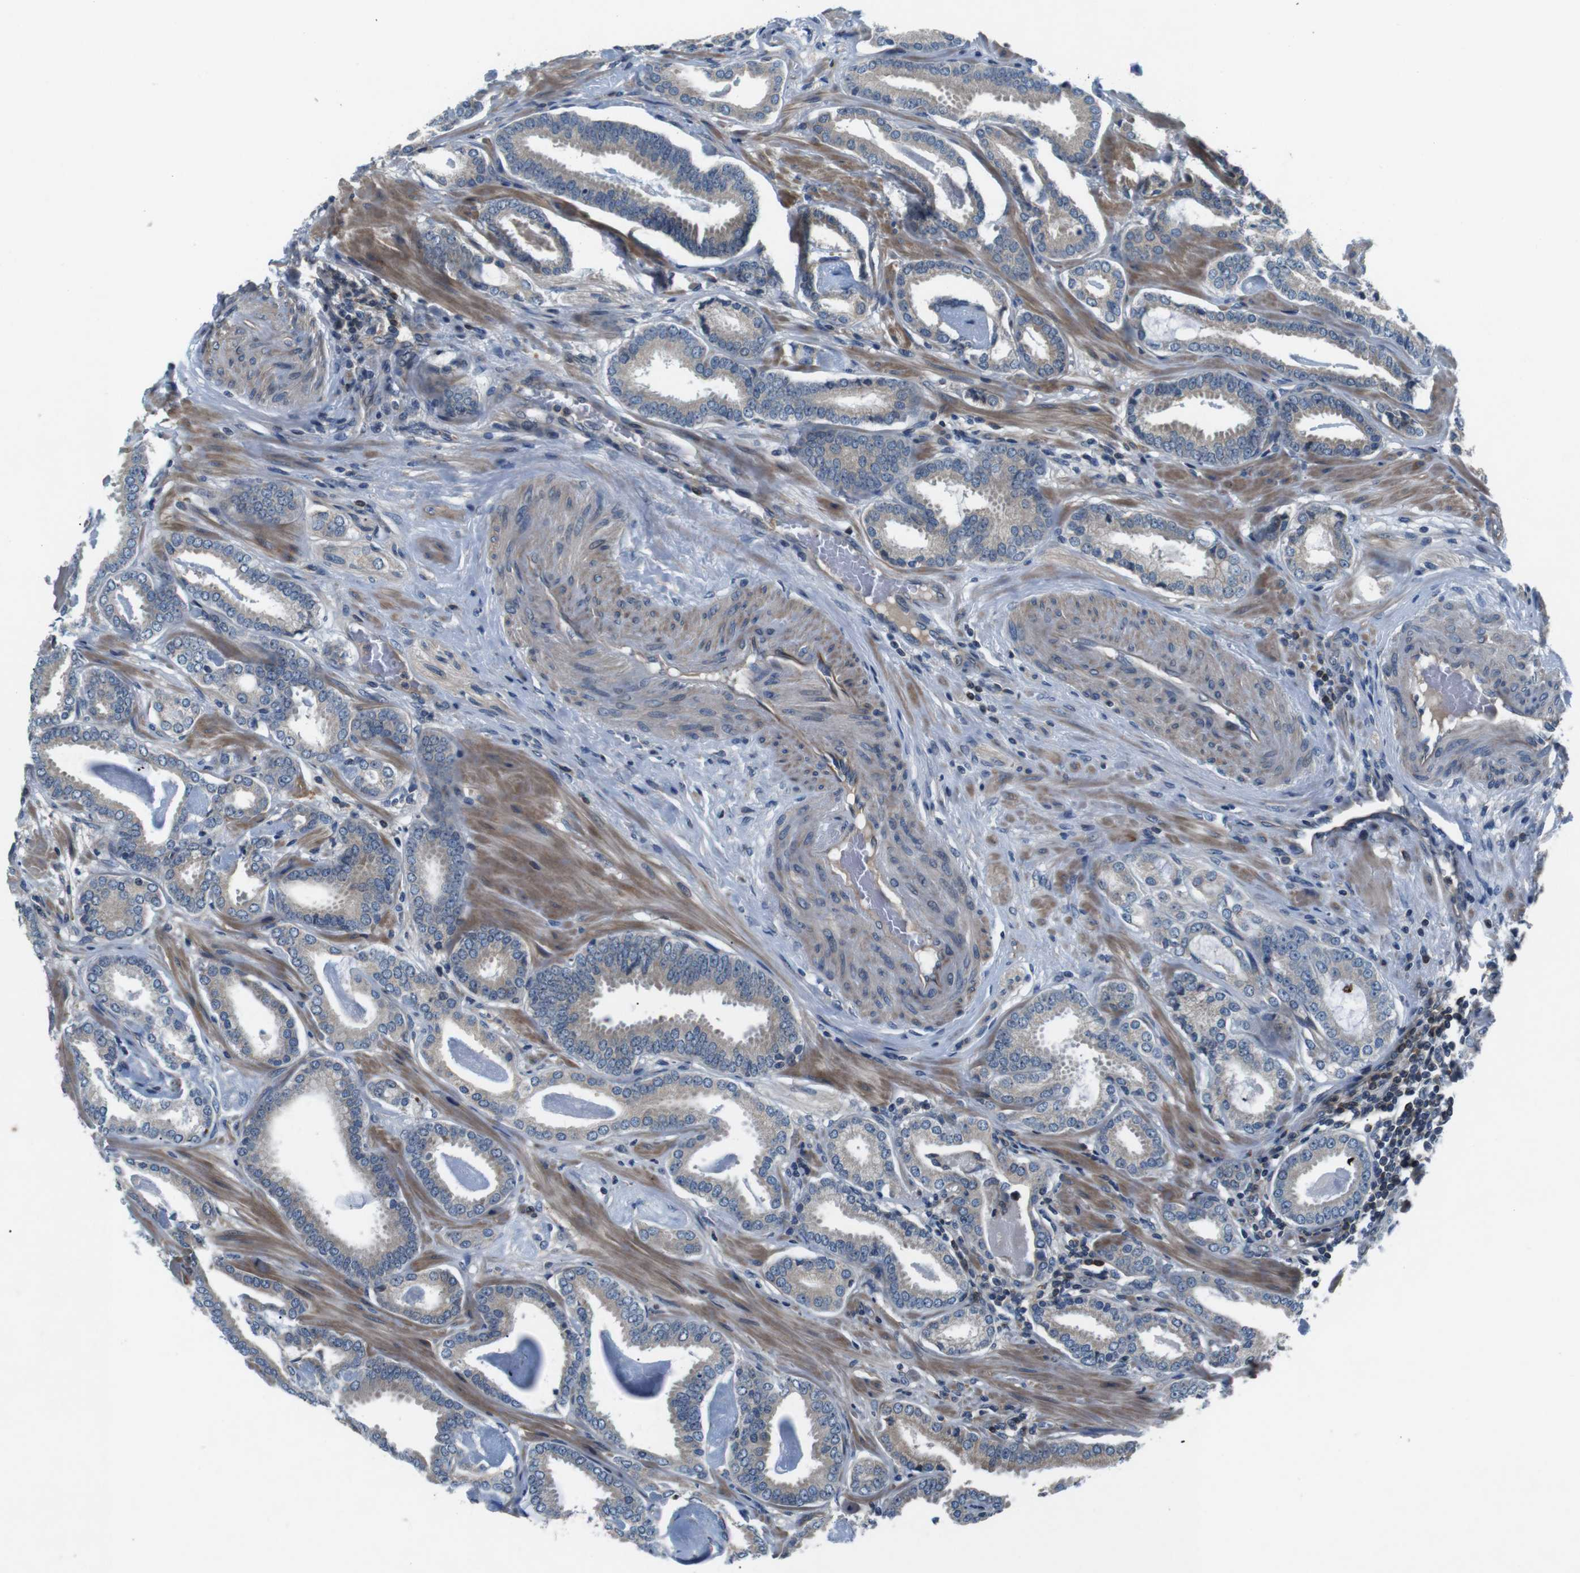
{"staining": {"intensity": "weak", "quantity": "25%-75%", "location": "cytoplasmic/membranous"}, "tissue": "prostate cancer", "cell_type": "Tumor cells", "image_type": "cancer", "snomed": [{"axis": "morphology", "description": "Adenocarcinoma, Low grade"}, {"axis": "topography", "description": "Prostate"}], "caption": "The histopathology image demonstrates staining of prostate cancer (low-grade adenocarcinoma), revealing weak cytoplasmic/membranous protein expression (brown color) within tumor cells.", "gene": "JAK1", "patient": {"sex": "male", "age": 53}}